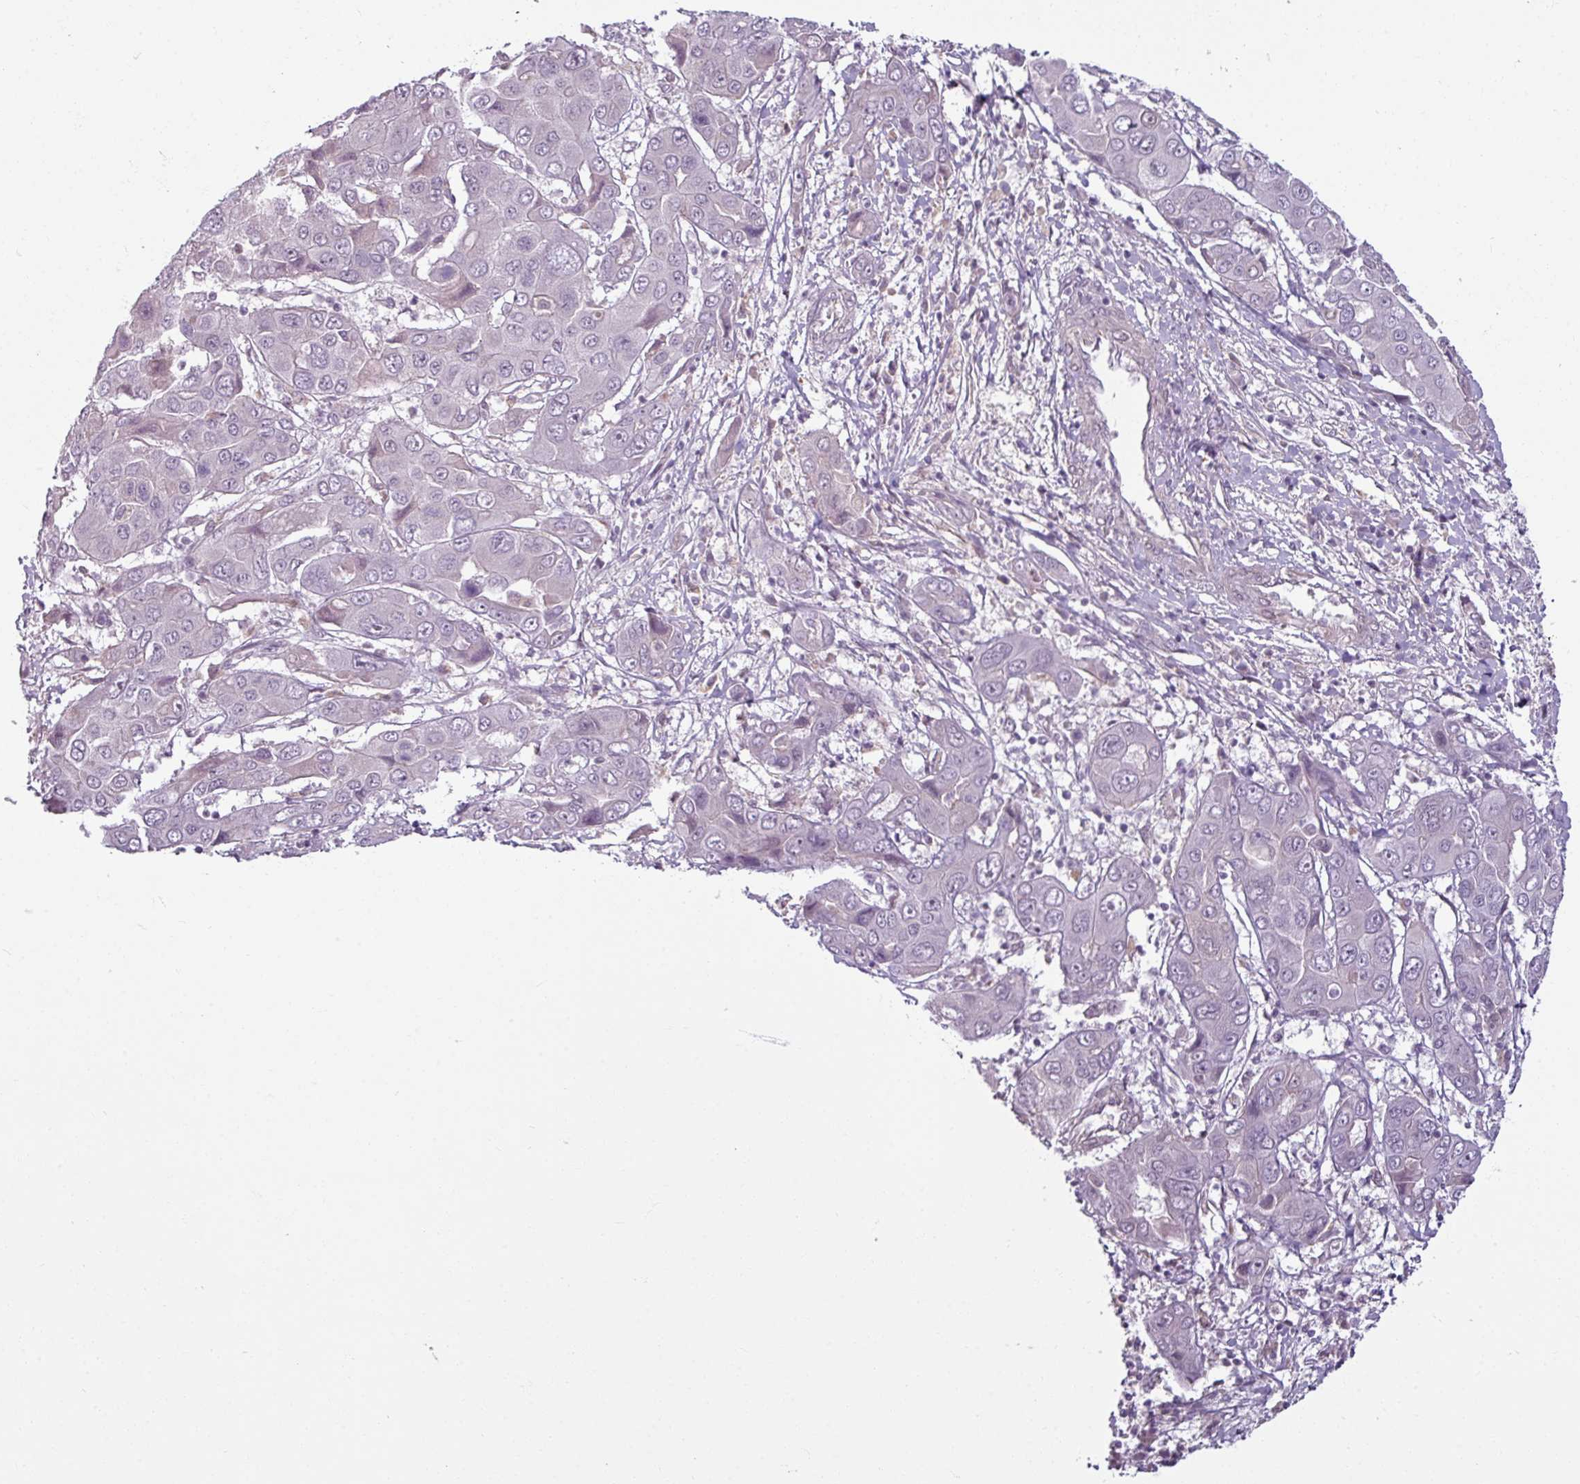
{"staining": {"intensity": "weak", "quantity": "<25%", "location": "nuclear"}, "tissue": "liver cancer", "cell_type": "Tumor cells", "image_type": "cancer", "snomed": [{"axis": "morphology", "description": "Cholangiocarcinoma"}, {"axis": "topography", "description": "Liver"}], "caption": "Liver cancer (cholangiocarcinoma) was stained to show a protein in brown. There is no significant staining in tumor cells. Nuclei are stained in blue.", "gene": "UVSSA", "patient": {"sex": "male", "age": 67}}